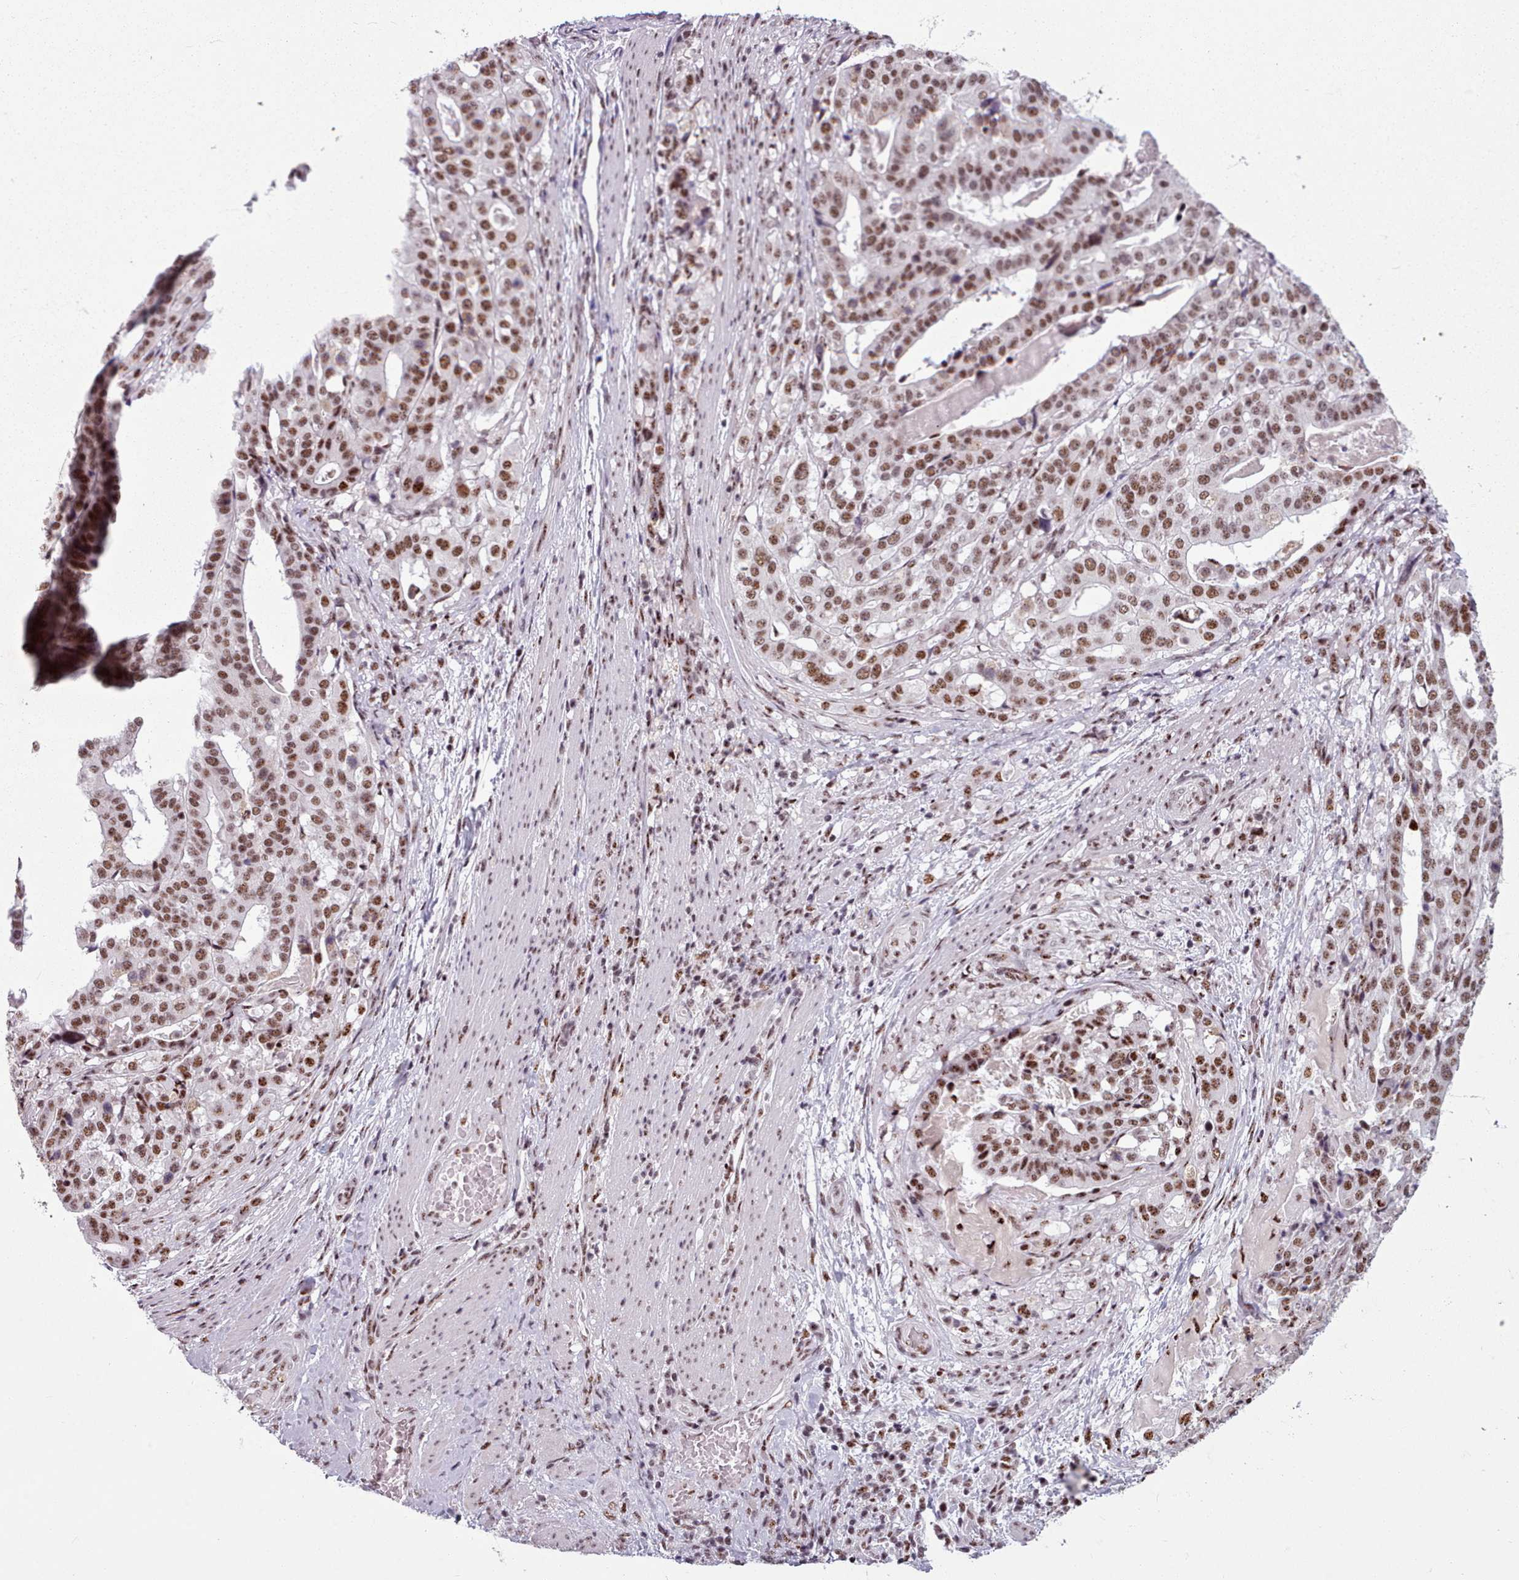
{"staining": {"intensity": "moderate", "quantity": ">75%", "location": "nuclear"}, "tissue": "stomach cancer", "cell_type": "Tumor cells", "image_type": "cancer", "snomed": [{"axis": "morphology", "description": "Adenocarcinoma, NOS"}, {"axis": "topography", "description": "Stomach"}], "caption": "Human stomach adenocarcinoma stained for a protein (brown) demonstrates moderate nuclear positive staining in about >75% of tumor cells.", "gene": "SRRM1", "patient": {"sex": "male", "age": 48}}